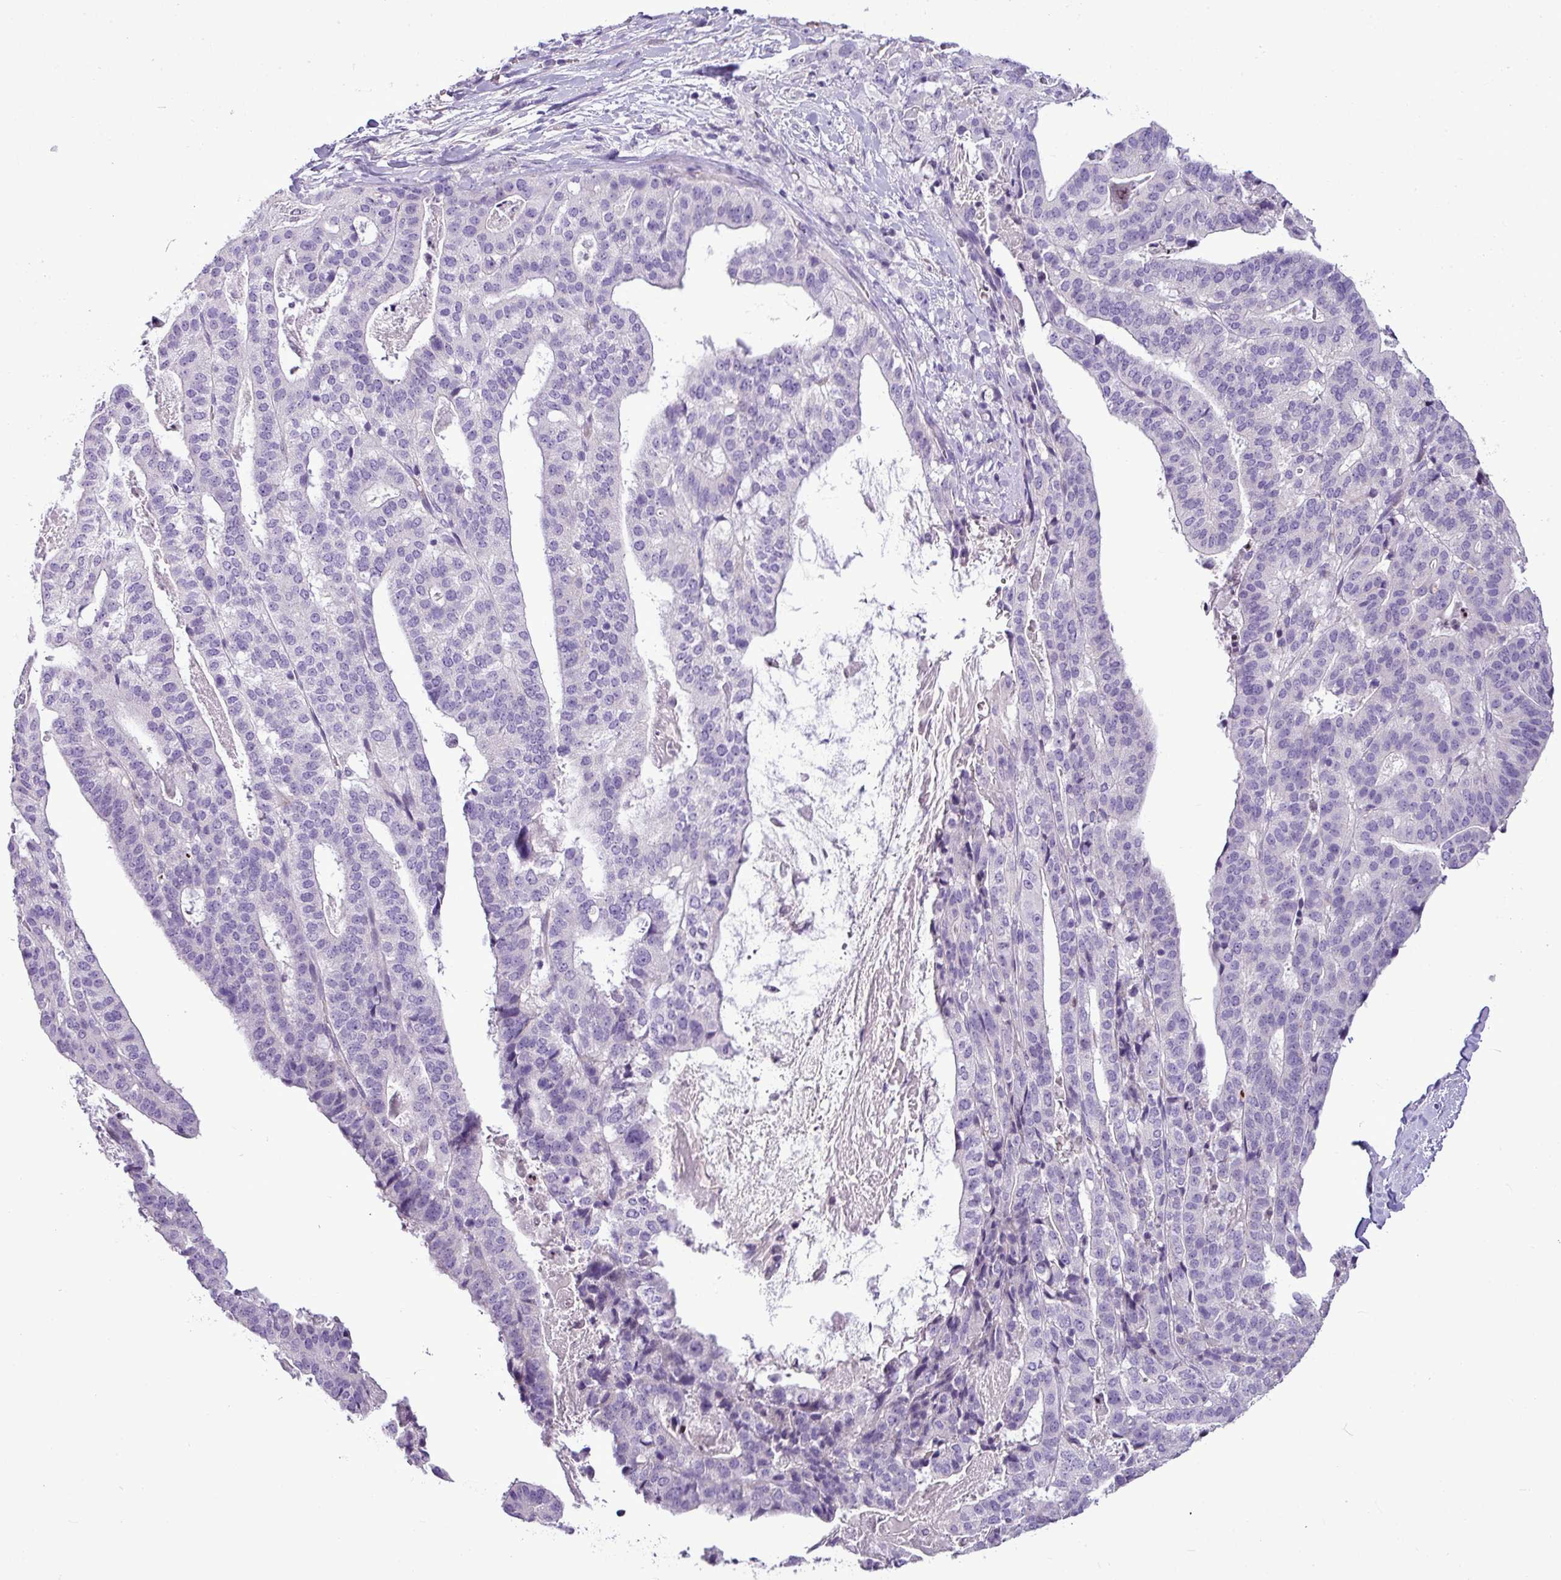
{"staining": {"intensity": "negative", "quantity": "none", "location": "none"}, "tissue": "stomach cancer", "cell_type": "Tumor cells", "image_type": "cancer", "snomed": [{"axis": "morphology", "description": "Adenocarcinoma, NOS"}, {"axis": "topography", "description": "Stomach"}], "caption": "Stomach cancer (adenocarcinoma) stained for a protein using immunohistochemistry (IHC) displays no expression tumor cells.", "gene": "IL17A", "patient": {"sex": "male", "age": 48}}